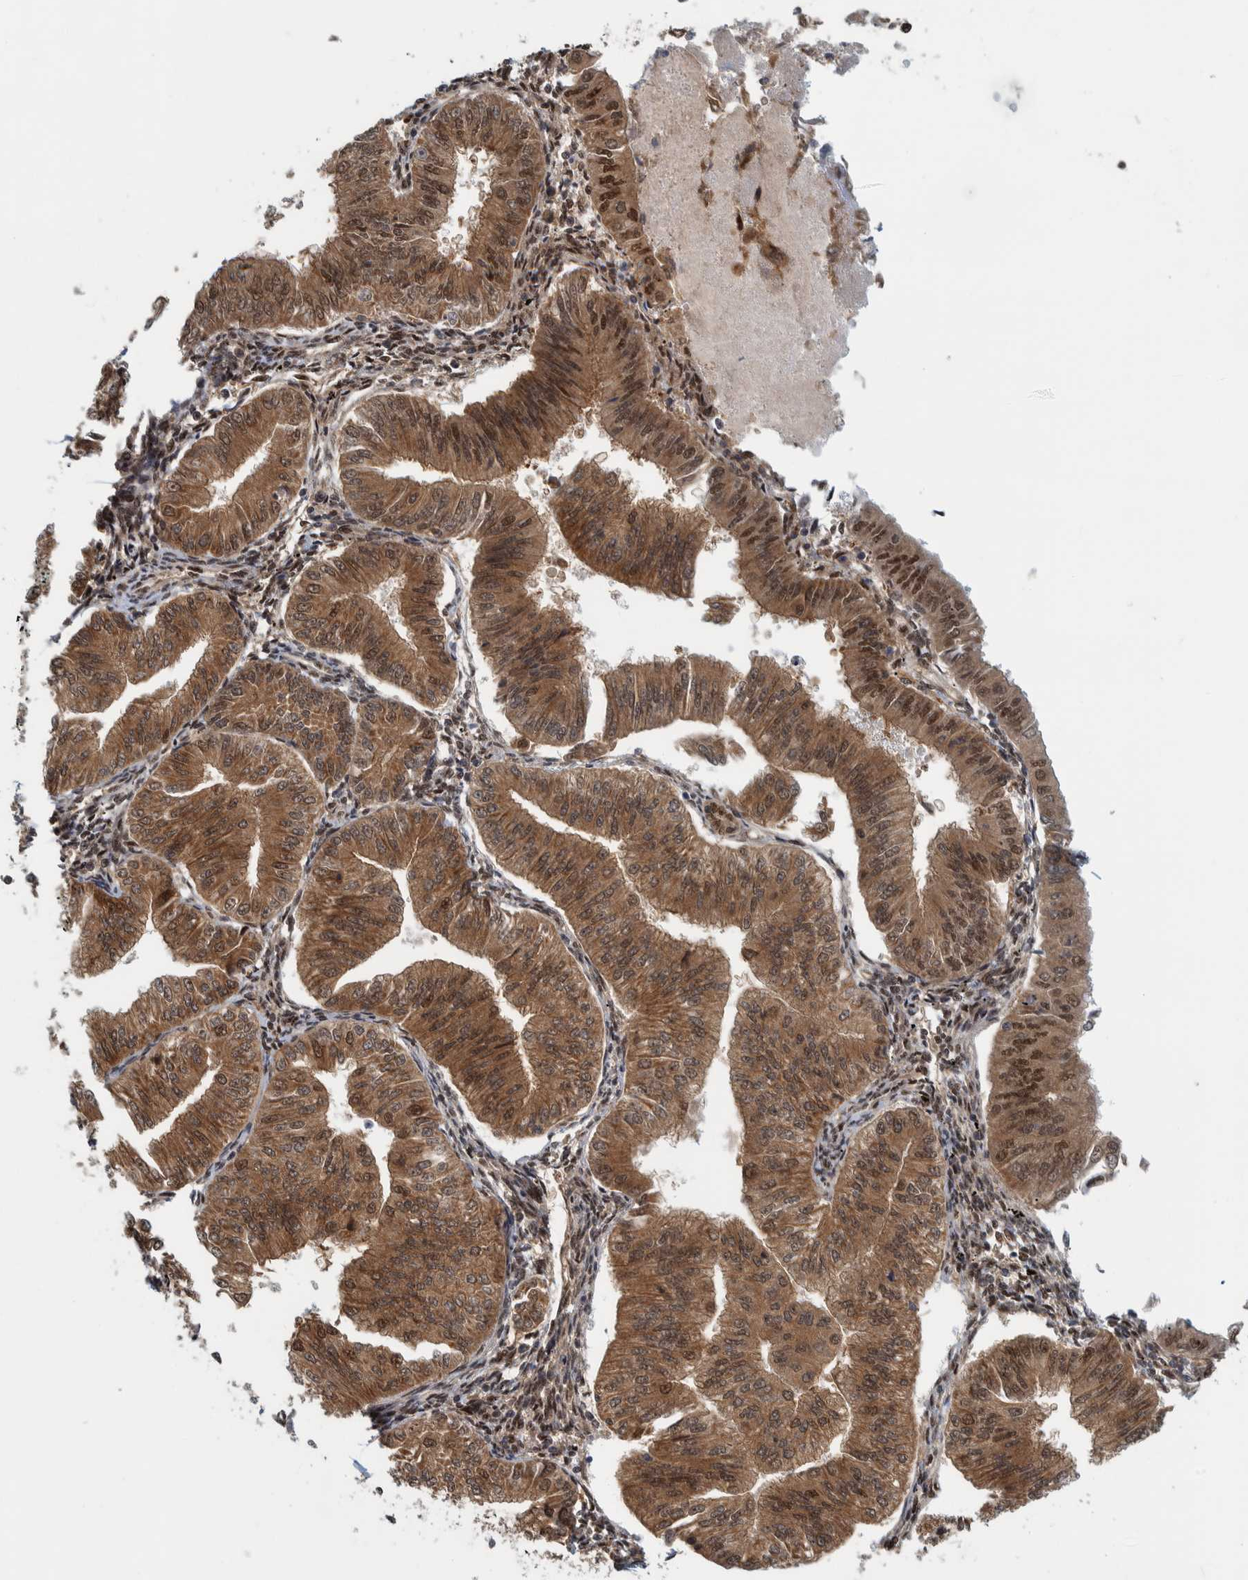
{"staining": {"intensity": "moderate", "quantity": ">75%", "location": "cytoplasmic/membranous"}, "tissue": "endometrial cancer", "cell_type": "Tumor cells", "image_type": "cancer", "snomed": [{"axis": "morphology", "description": "Normal tissue, NOS"}, {"axis": "morphology", "description": "Adenocarcinoma, NOS"}, {"axis": "topography", "description": "Endometrium"}], "caption": "DAB (3,3'-diaminobenzidine) immunohistochemical staining of human endometrial cancer (adenocarcinoma) displays moderate cytoplasmic/membranous protein positivity in approximately >75% of tumor cells.", "gene": "COPS3", "patient": {"sex": "female", "age": 53}}